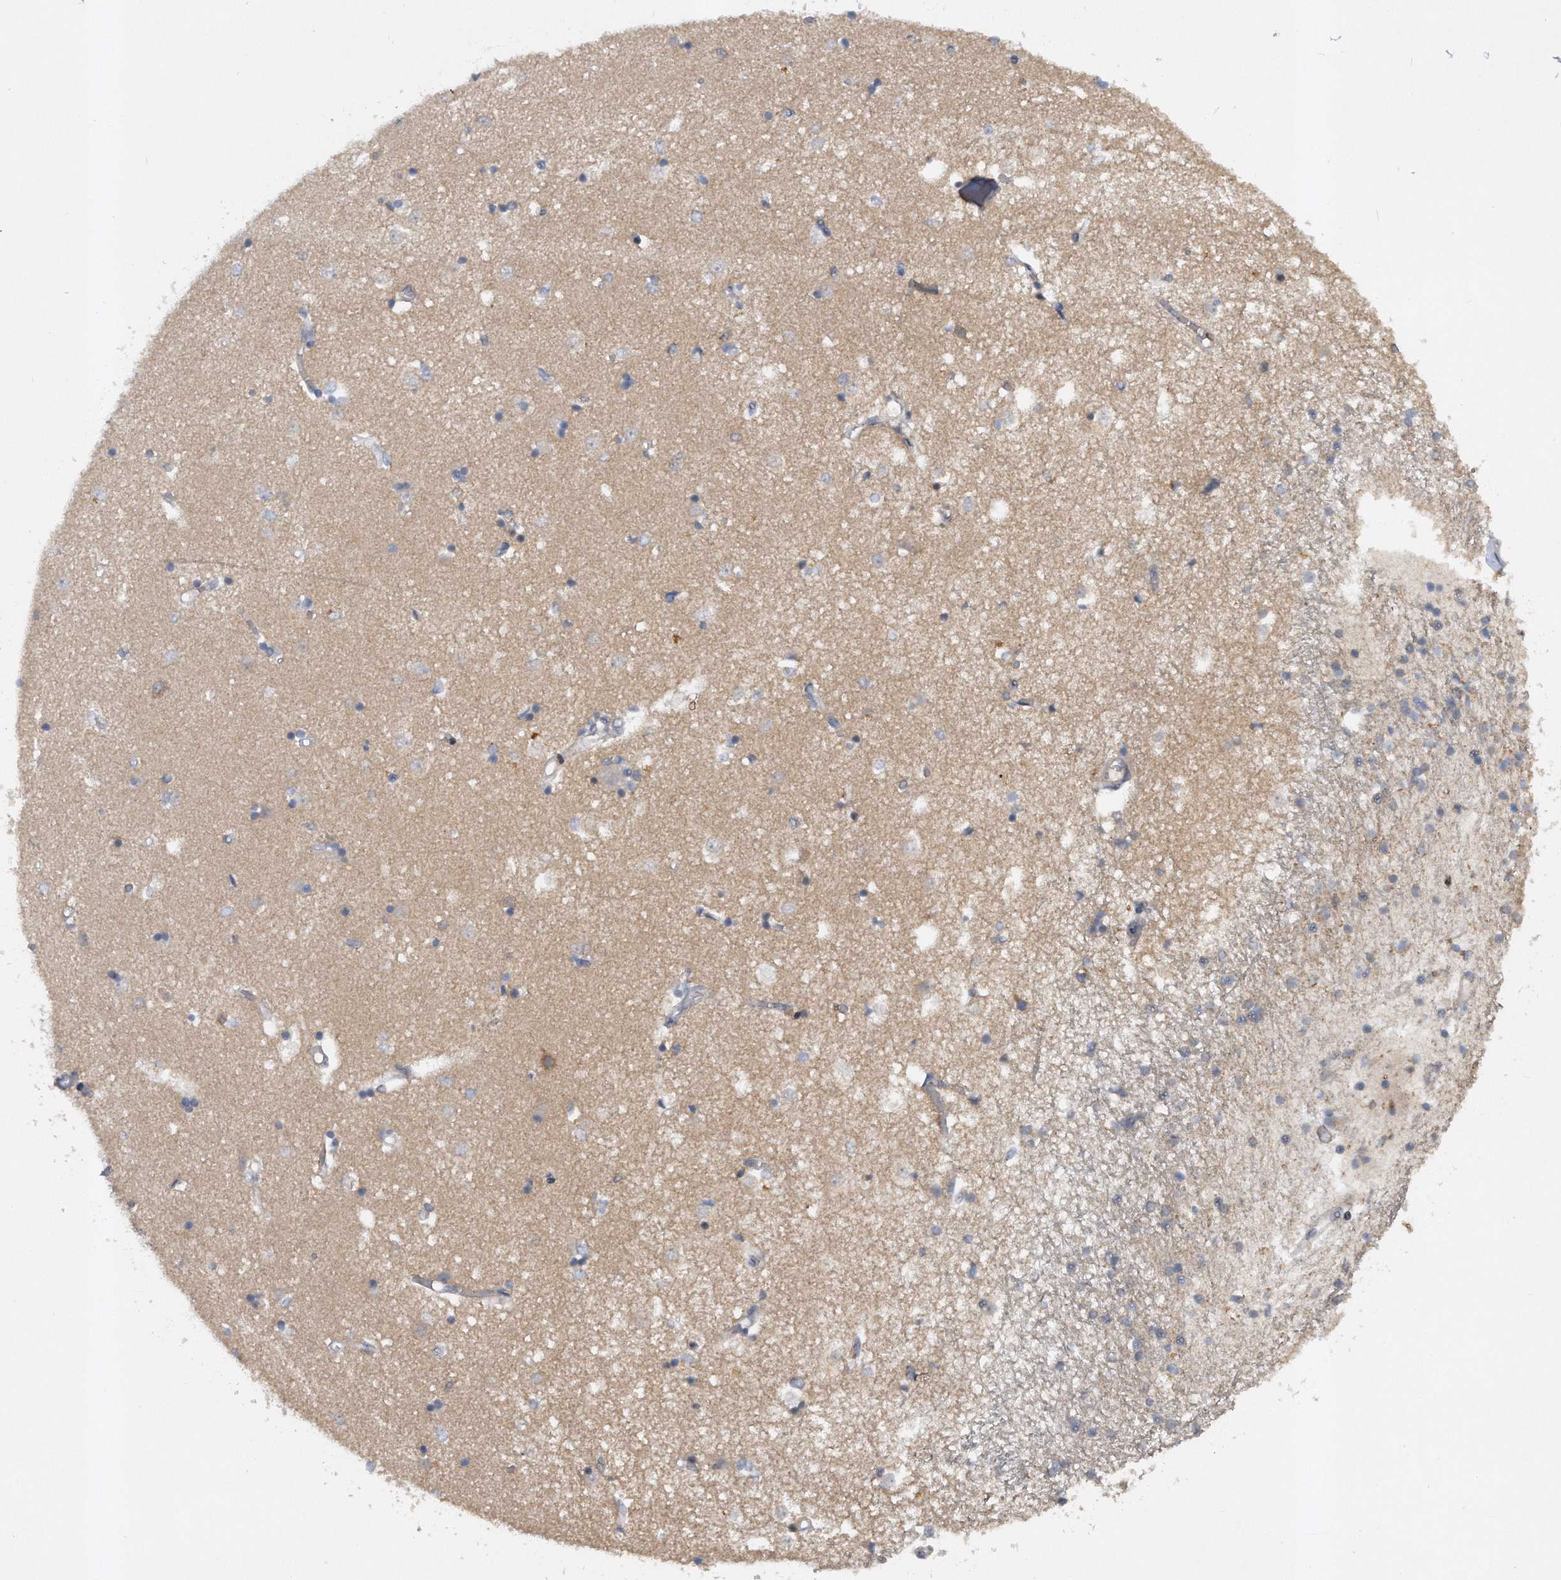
{"staining": {"intensity": "weak", "quantity": "<25%", "location": "cytoplasmic/membranous"}, "tissue": "caudate", "cell_type": "Glial cells", "image_type": "normal", "snomed": [{"axis": "morphology", "description": "Normal tissue, NOS"}, {"axis": "topography", "description": "Lateral ventricle wall"}], "caption": "High magnification brightfield microscopy of normal caudate stained with DAB (3,3'-diaminobenzidine) (brown) and counterstained with hematoxylin (blue): glial cells show no significant expression. (DAB (3,3'-diaminobenzidine) IHC with hematoxylin counter stain).", "gene": "PGBD2", "patient": {"sex": "male", "age": 45}}